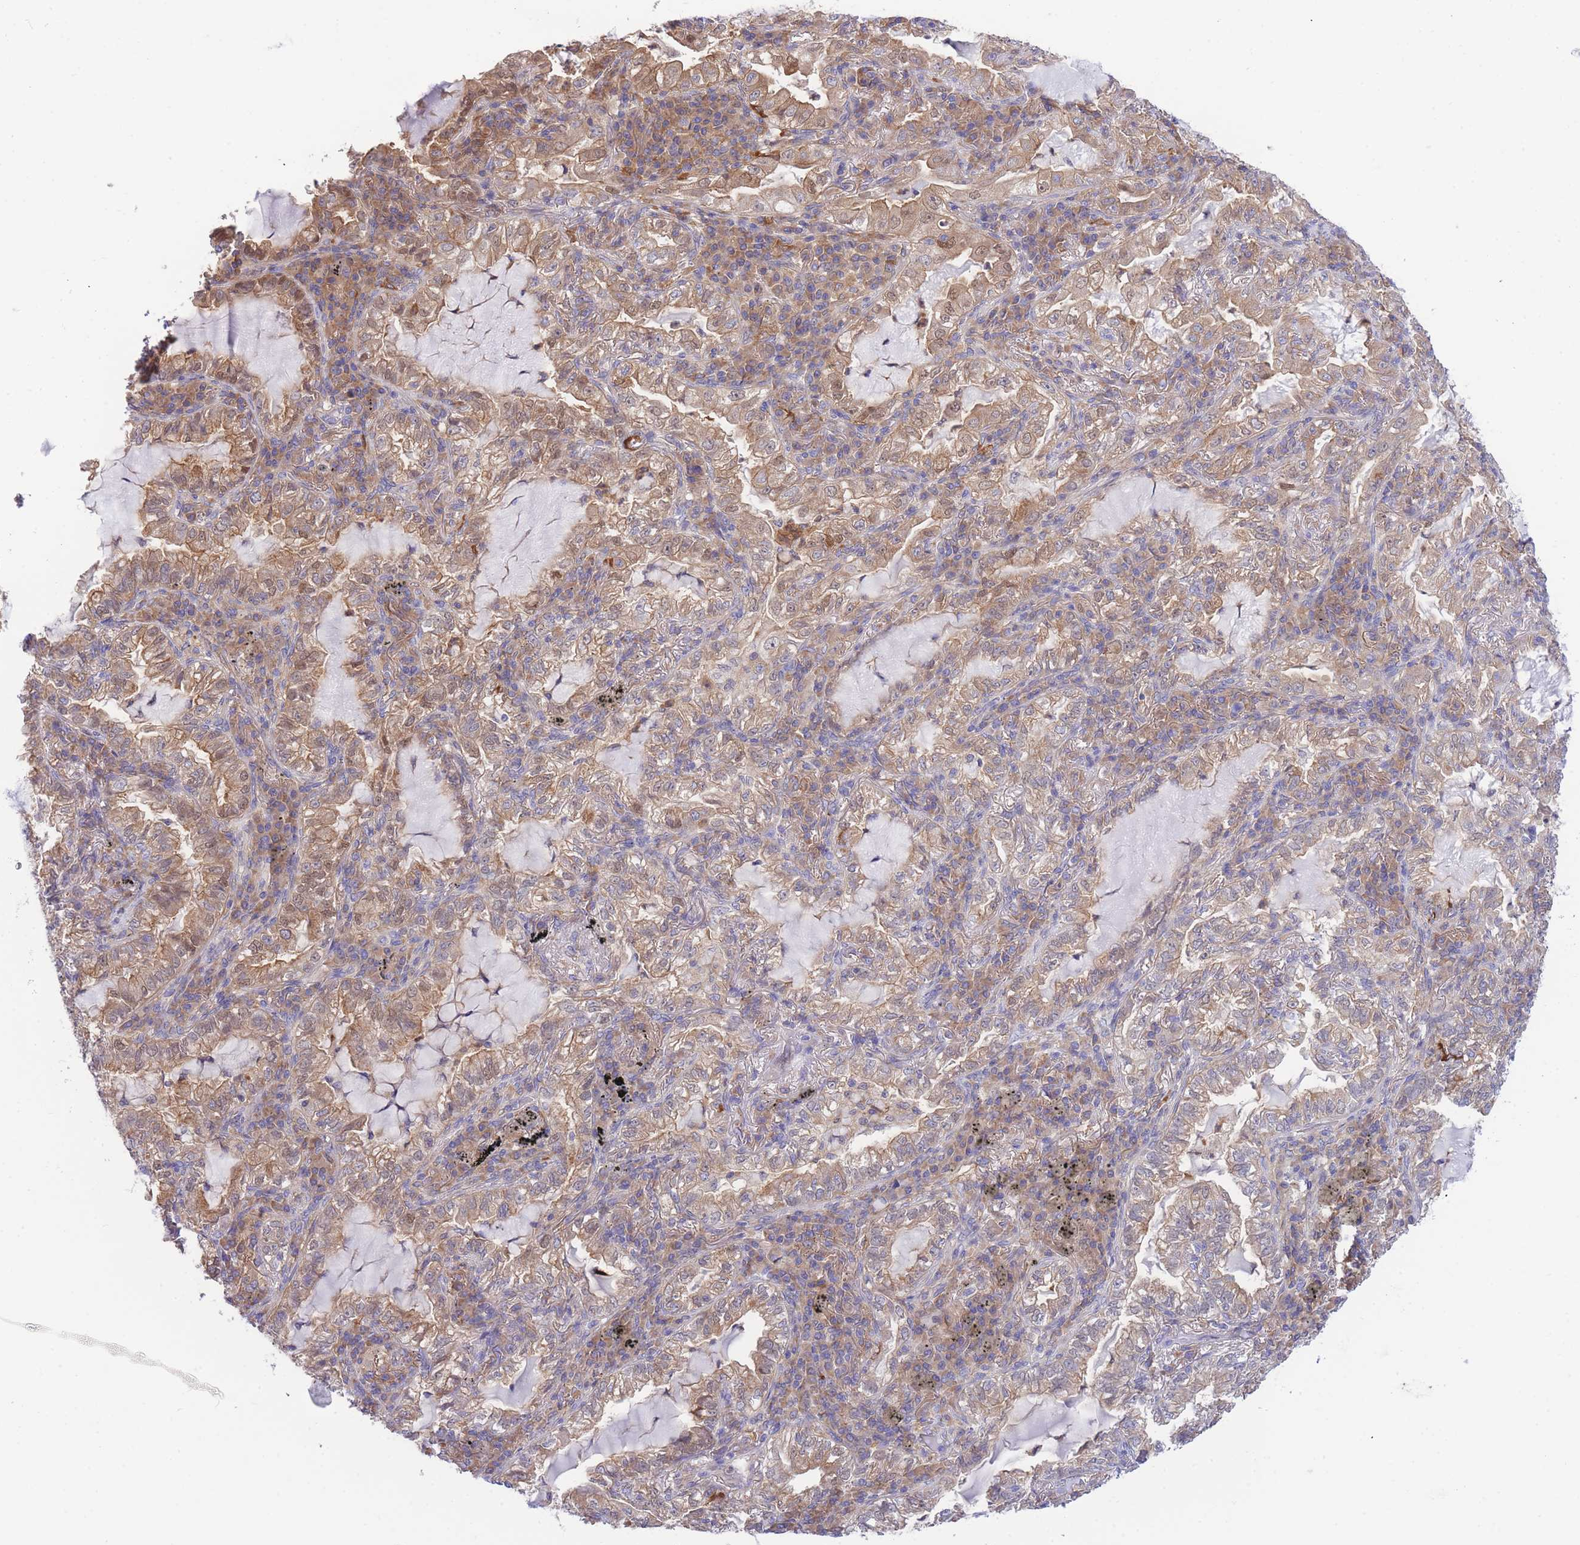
{"staining": {"intensity": "moderate", "quantity": ">75%", "location": "cytoplasmic/membranous,nuclear"}, "tissue": "lung cancer", "cell_type": "Tumor cells", "image_type": "cancer", "snomed": [{"axis": "morphology", "description": "Adenocarcinoma, NOS"}, {"axis": "topography", "description": "Lung"}], "caption": "Moderate cytoplasmic/membranous and nuclear expression for a protein is appreciated in about >75% of tumor cells of adenocarcinoma (lung) using IHC.", "gene": "NAMPT", "patient": {"sex": "female", "age": 73}}